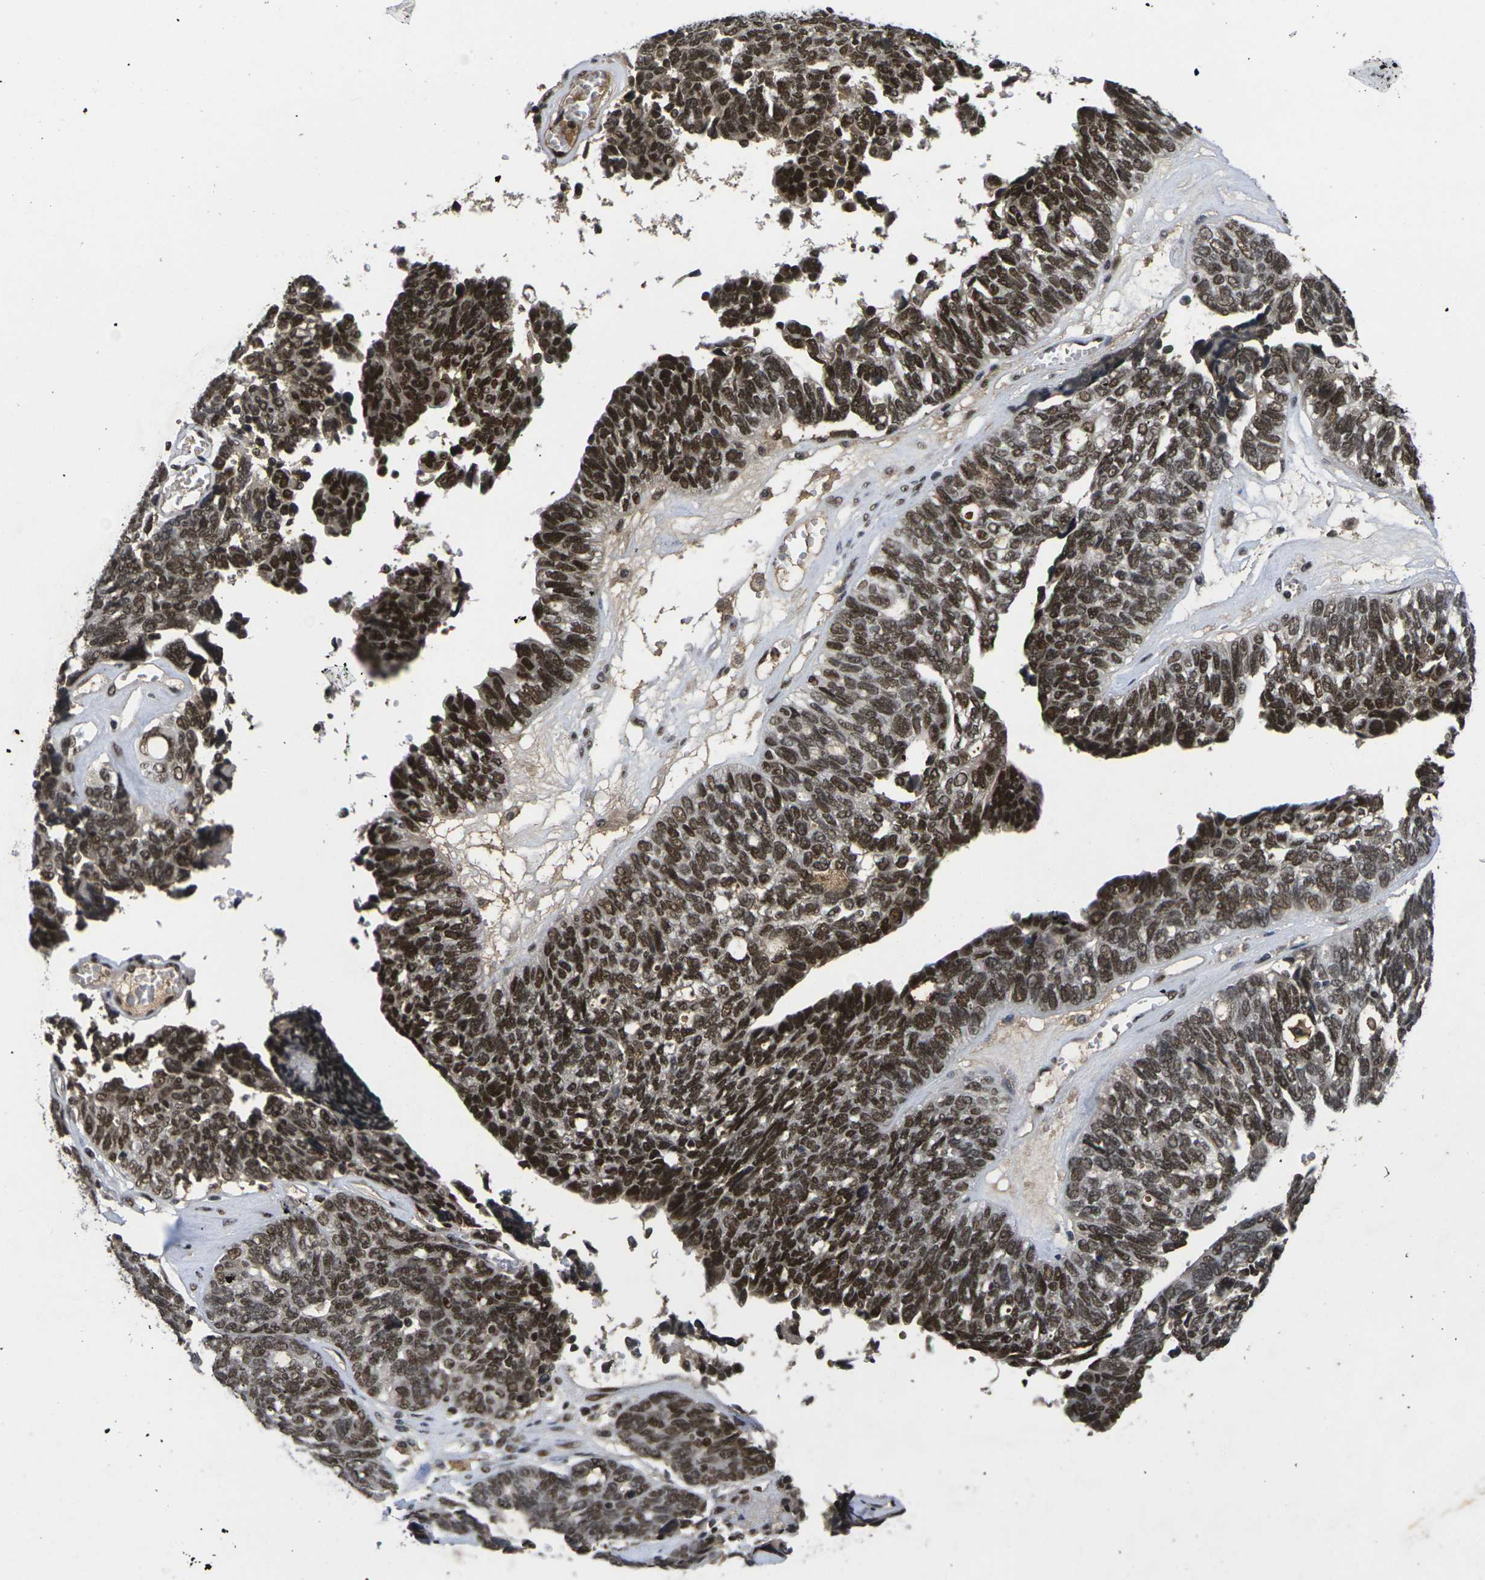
{"staining": {"intensity": "strong", "quantity": ">75%", "location": "nuclear"}, "tissue": "ovarian cancer", "cell_type": "Tumor cells", "image_type": "cancer", "snomed": [{"axis": "morphology", "description": "Cystadenocarcinoma, serous, NOS"}, {"axis": "topography", "description": "Ovary"}], "caption": "Serous cystadenocarcinoma (ovarian) stained with a protein marker exhibits strong staining in tumor cells.", "gene": "GTF2E1", "patient": {"sex": "female", "age": 79}}